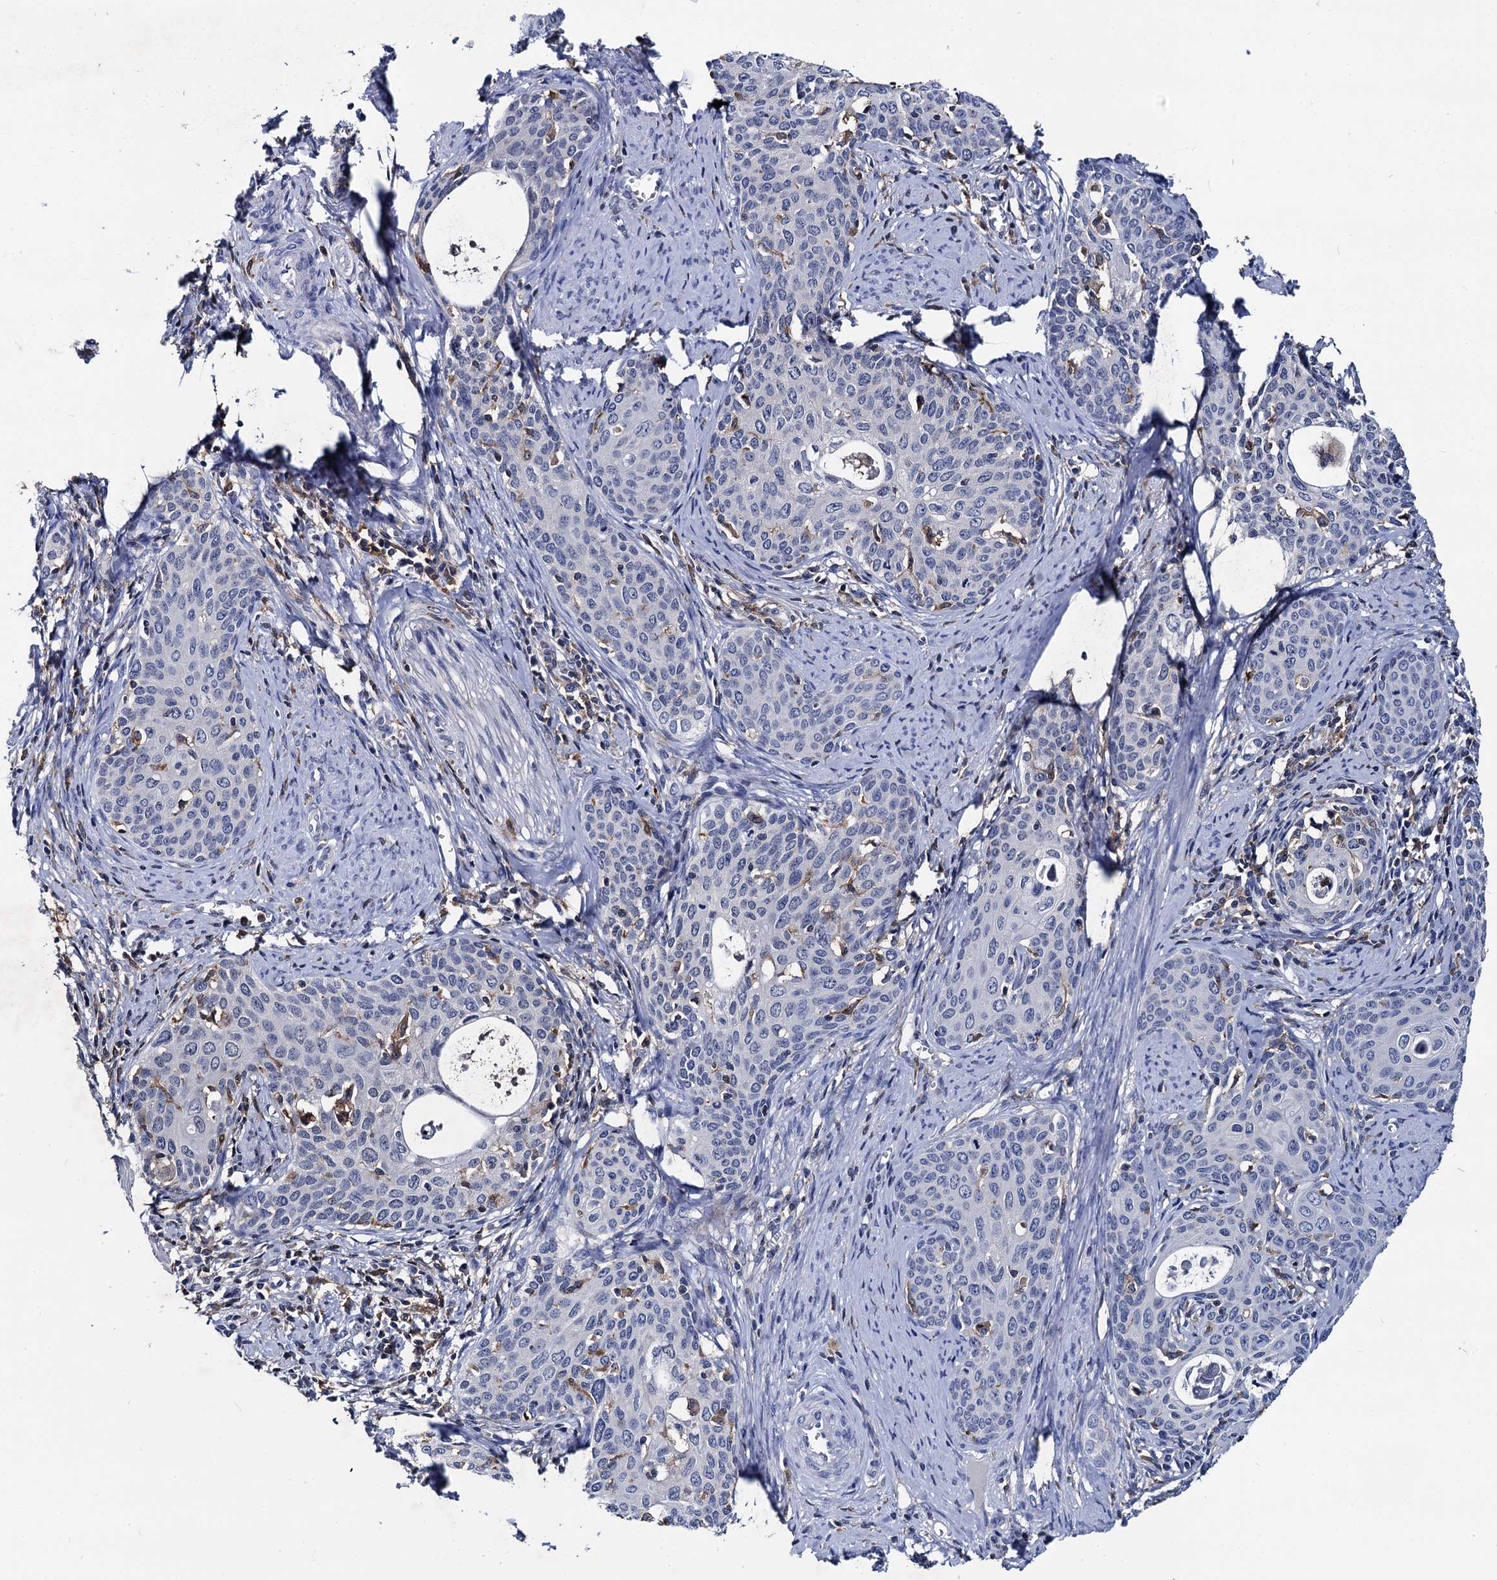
{"staining": {"intensity": "negative", "quantity": "none", "location": "none"}, "tissue": "cervical cancer", "cell_type": "Tumor cells", "image_type": "cancer", "snomed": [{"axis": "morphology", "description": "Squamous cell carcinoma, NOS"}, {"axis": "topography", "description": "Cervix"}], "caption": "Immunohistochemistry (IHC) micrograph of cervical cancer stained for a protein (brown), which reveals no expression in tumor cells.", "gene": "RHOG", "patient": {"sex": "female", "age": 52}}